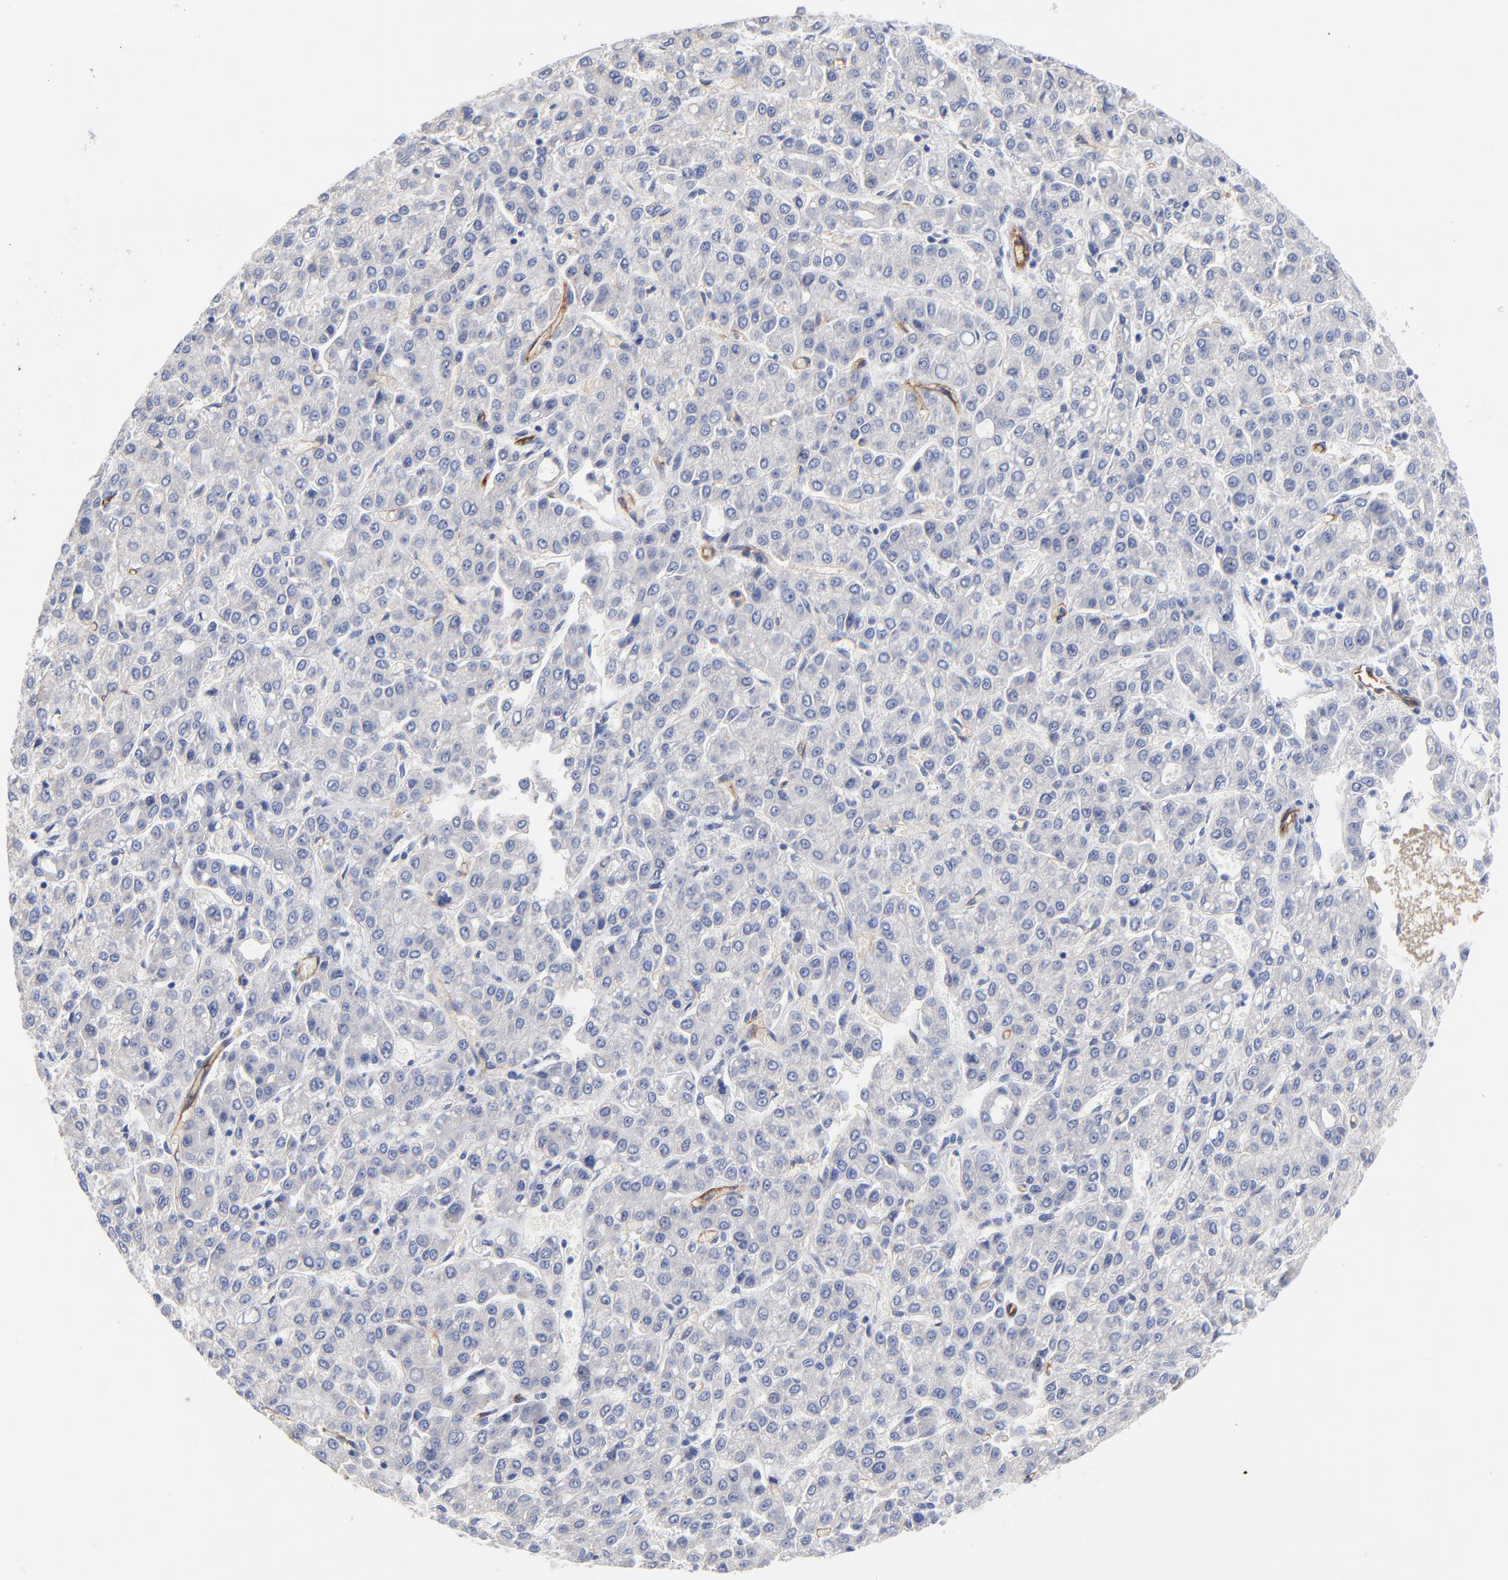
{"staining": {"intensity": "negative", "quantity": "none", "location": "none"}, "tissue": "liver cancer", "cell_type": "Tumor cells", "image_type": "cancer", "snomed": [{"axis": "morphology", "description": "Carcinoma, Hepatocellular, NOS"}, {"axis": "topography", "description": "Liver"}], "caption": "Protein analysis of liver cancer (hepatocellular carcinoma) demonstrates no significant expression in tumor cells.", "gene": "SLC44A2", "patient": {"sex": "male", "age": 69}}